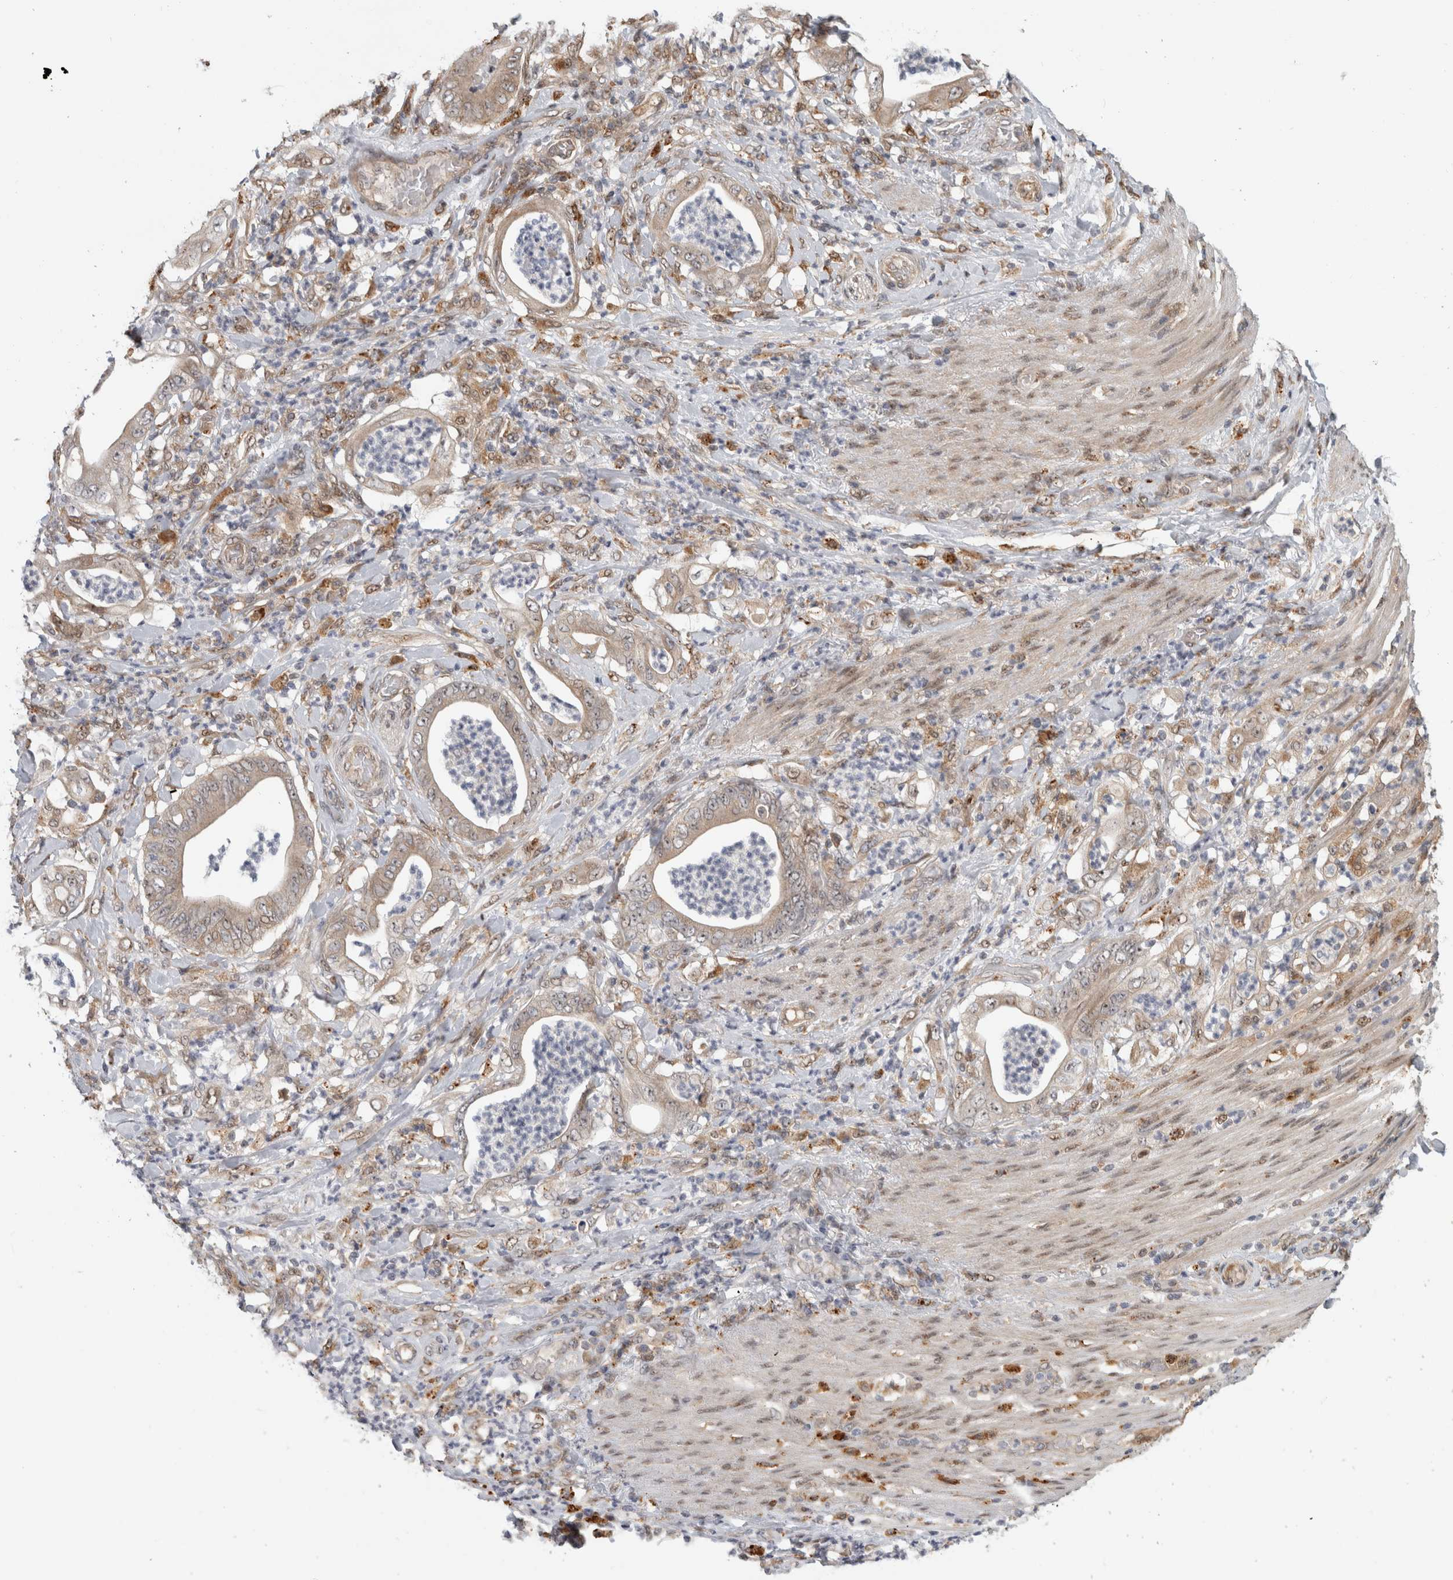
{"staining": {"intensity": "moderate", "quantity": ">75%", "location": "cytoplasmic/membranous"}, "tissue": "stomach cancer", "cell_type": "Tumor cells", "image_type": "cancer", "snomed": [{"axis": "morphology", "description": "Adenocarcinoma, NOS"}, {"axis": "topography", "description": "Stomach"}], "caption": "IHC (DAB) staining of adenocarcinoma (stomach) demonstrates moderate cytoplasmic/membranous protein expression in about >75% of tumor cells.", "gene": "NAB2", "patient": {"sex": "female", "age": 73}}